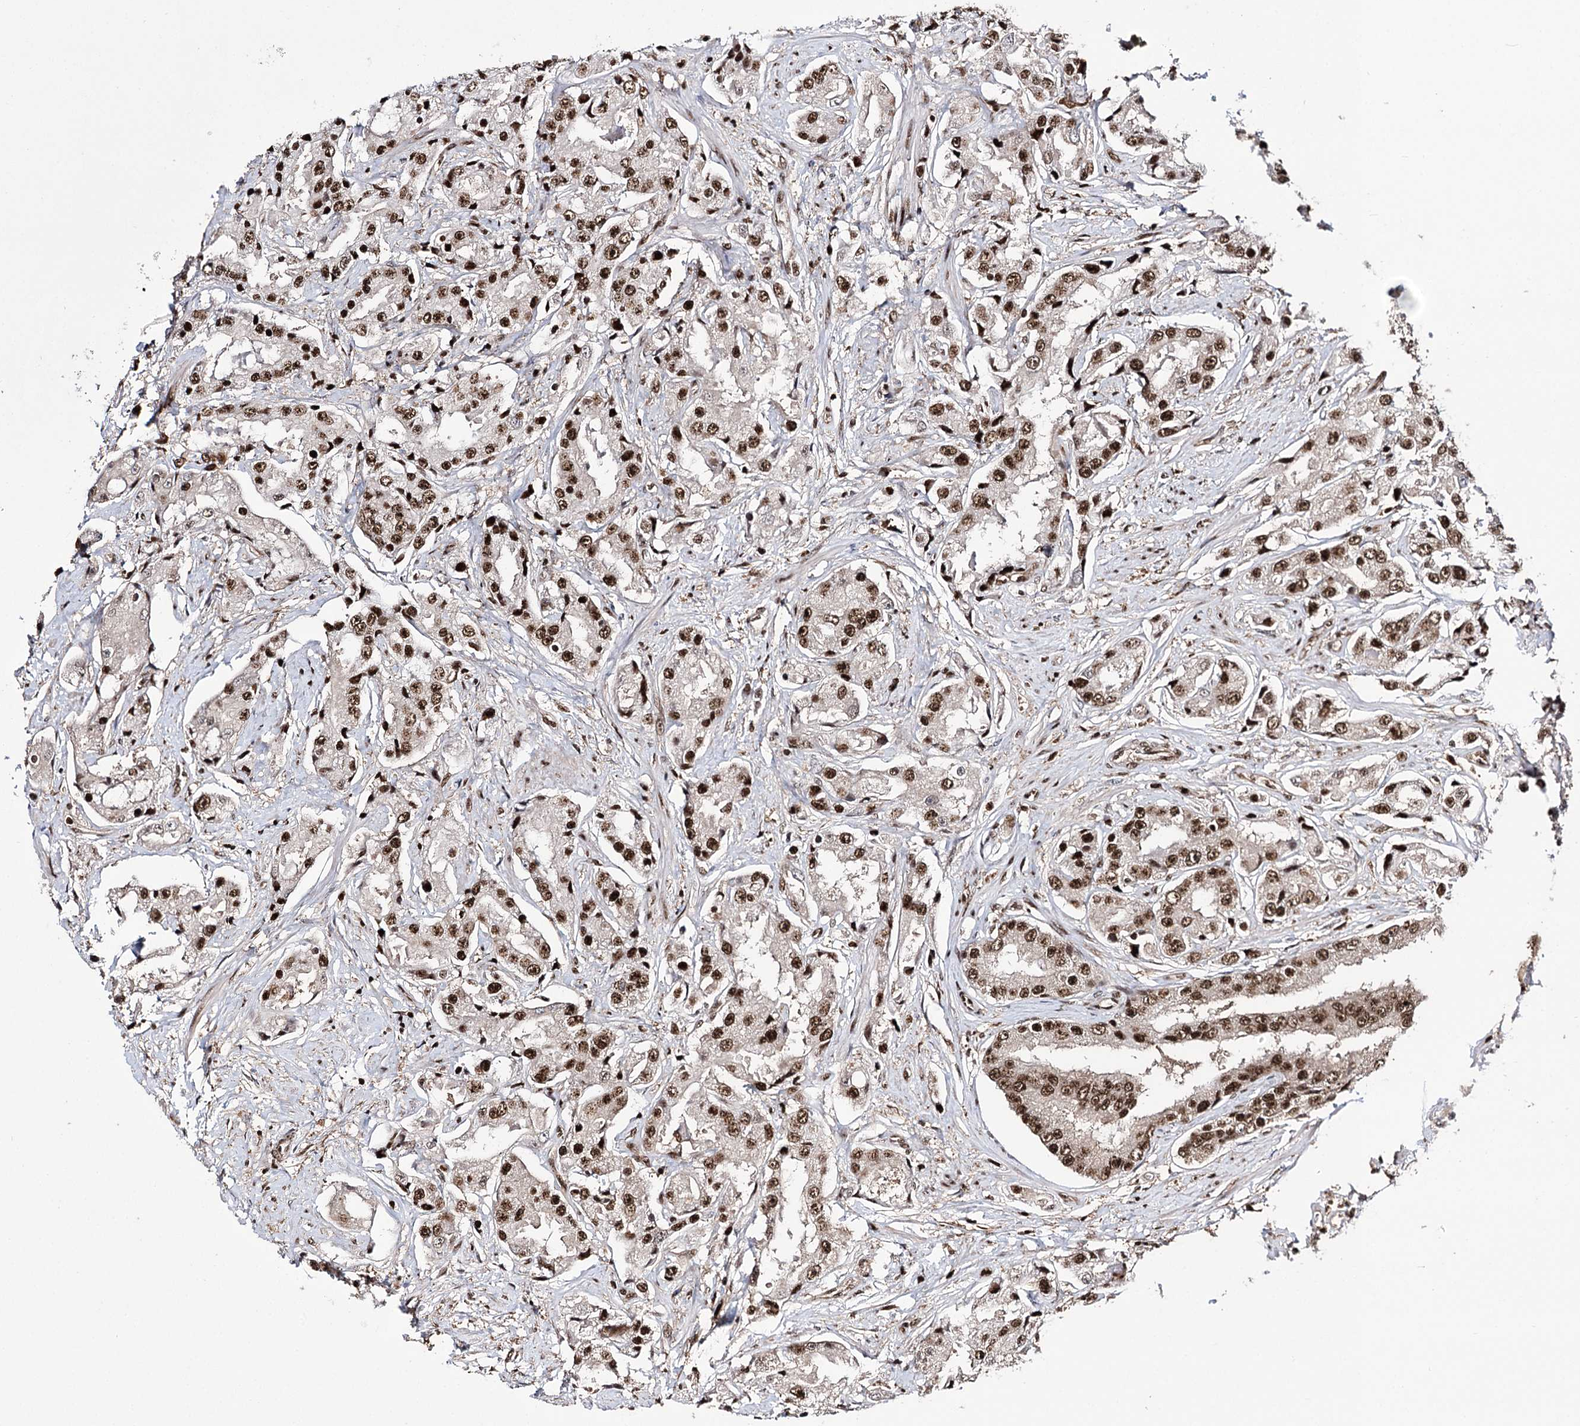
{"staining": {"intensity": "strong", "quantity": ">75%", "location": "nuclear"}, "tissue": "prostate cancer", "cell_type": "Tumor cells", "image_type": "cancer", "snomed": [{"axis": "morphology", "description": "Adenocarcinoma, High grade"}, {"axis": "topography", "description": "Prostate"}], "caption": "Tumor cells demonstrate strong nuclear expression in approximately >75% of cells in prostate cancer. (Stains: DAB in brown, nuclei in blue, Microscopy: brightfield microscopy at high magnification).", "gene": "PRPF40A", "patient": {"sex": "male", "age": 73}}